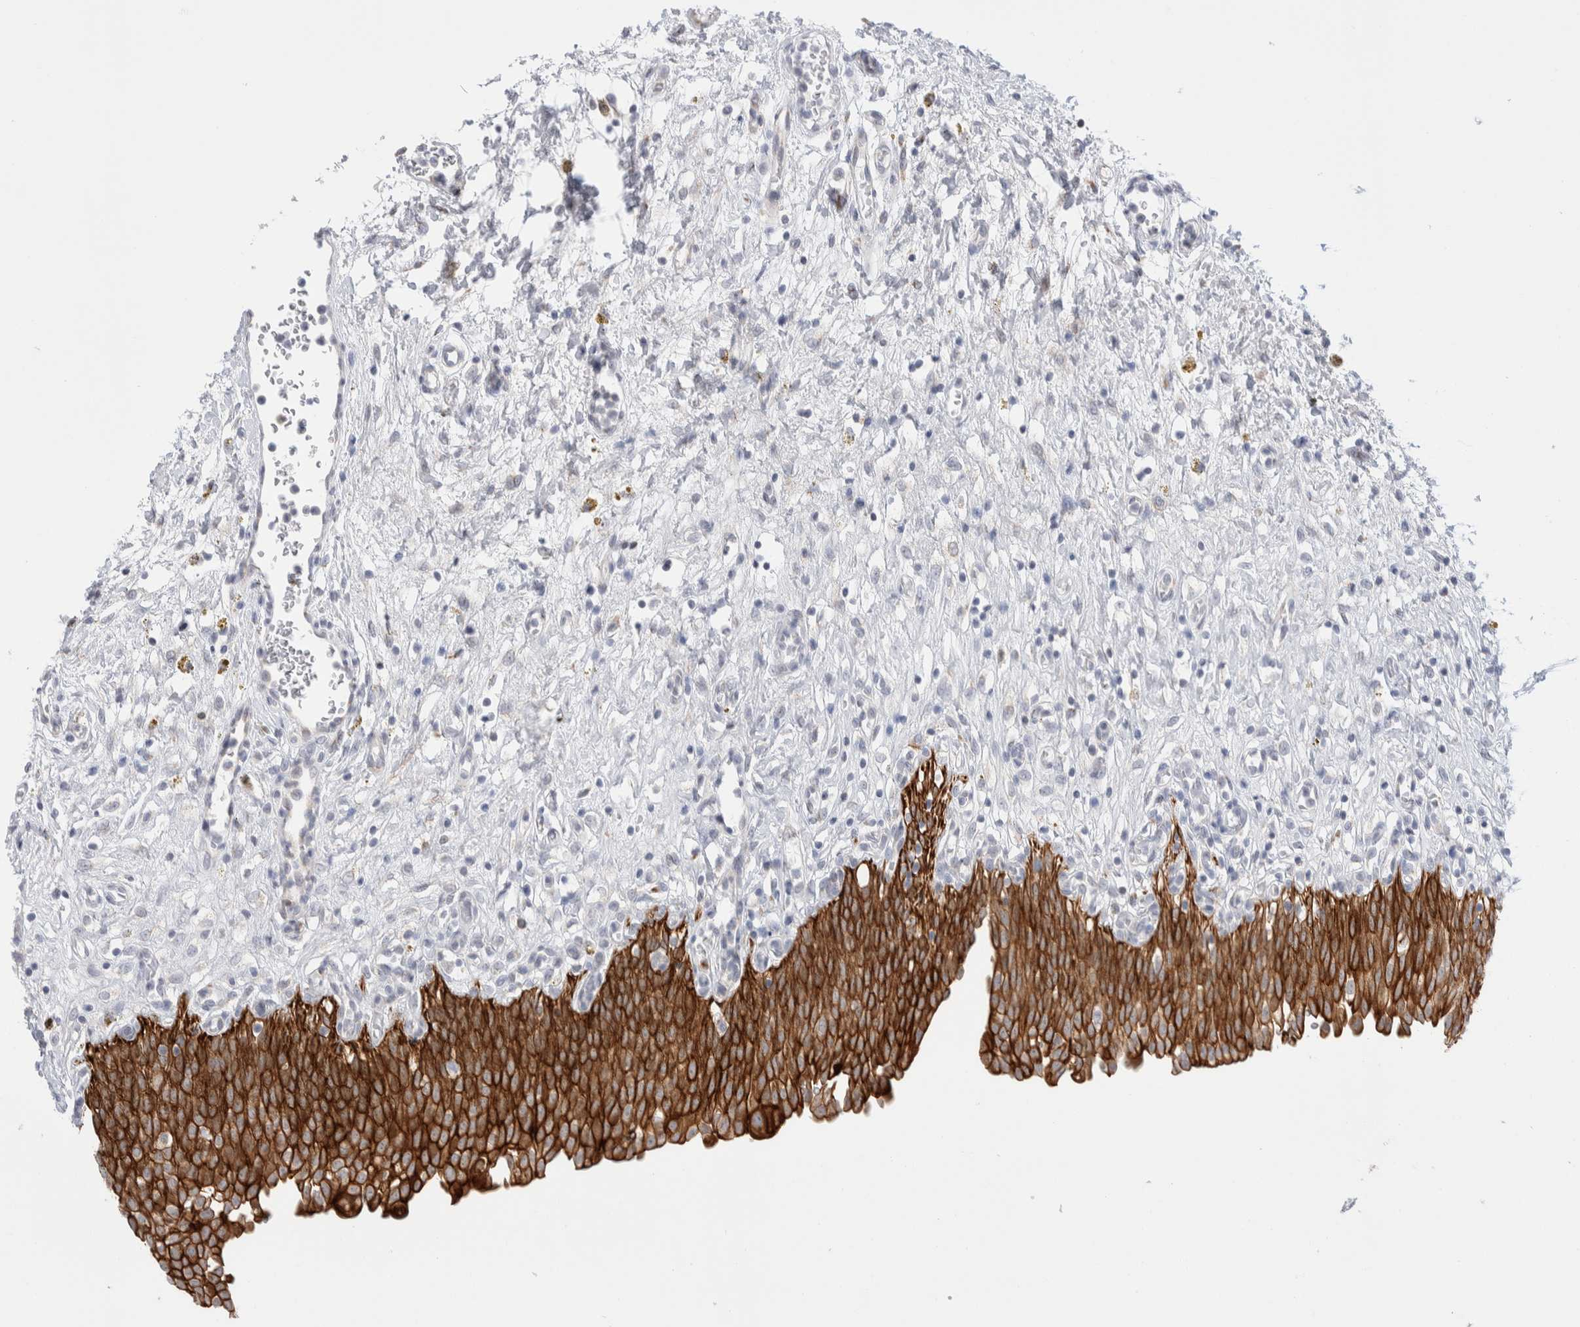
{"staining": {"intensity": "strong", "quantity": ">75%", "location": "cytoplasmic/membranous"}, "tissue": "urinary bladder", "cell_type": "Urothelial cells", "image_type": "normal", "snomed": [{"axis": "morphology", "description": "Urothelial carcinoma, High grade"}, {"axis": "topography", "description": "Urinary bladder"}], "caption": "Immunohistochemistry (DAB) staining of unremarkable human urinary bladder displays strong cytoplasmic/membranous protein positivity in about >75% of urothelial cells.", "gene": "C1orf112", "patient": {"sex": "male", "age": 46}}